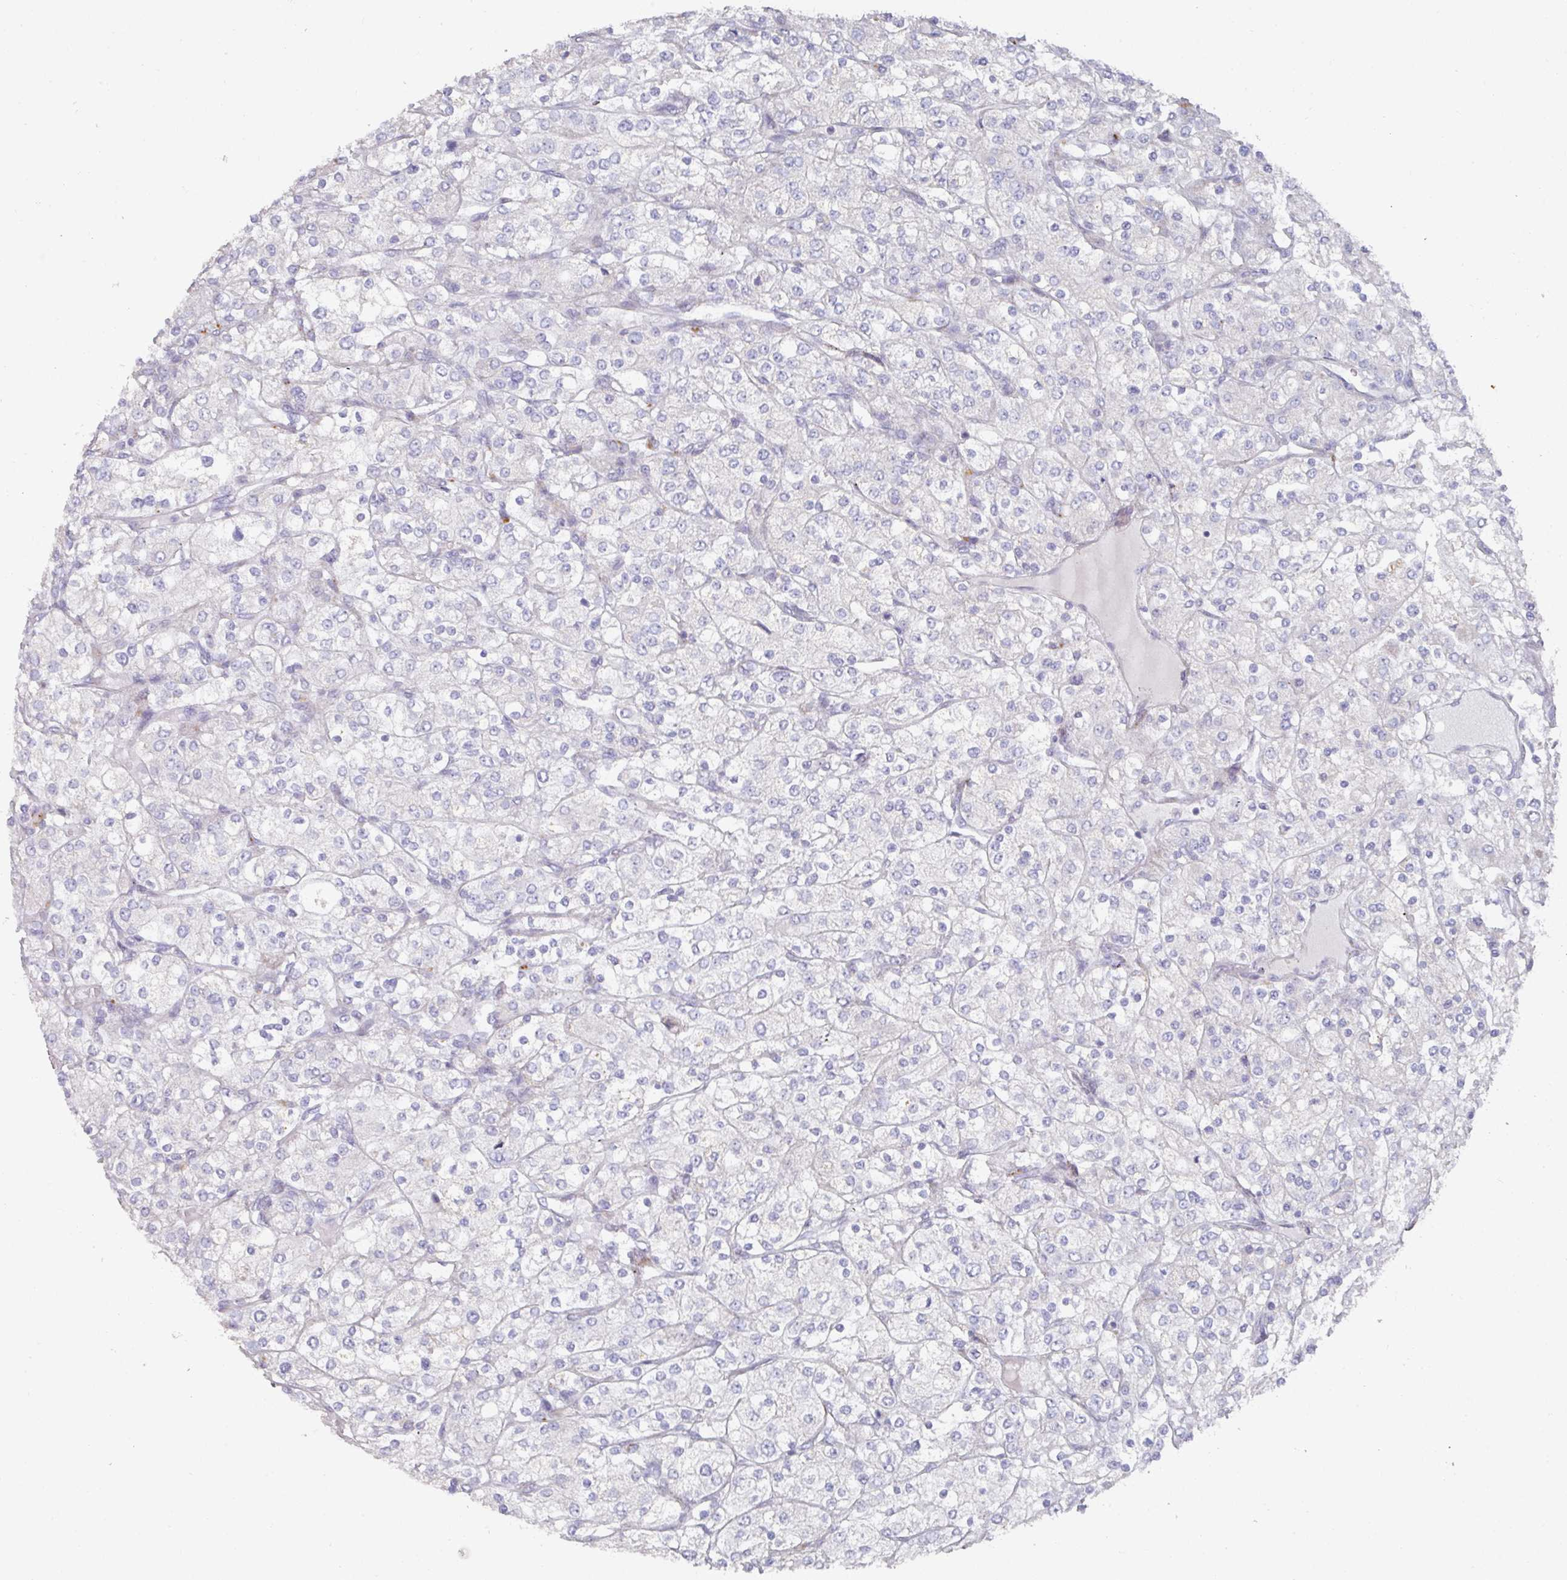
{"staining": {"intensity": "negative", "quantity": "none", "location": "none"}, "tissue": "renal cancer", "cell_type": "Tumor cells", "image_type": "cancer", "snomed": [{"axis": "morphology", "description": "Adenocarcinoma, NOS"}, {"axis": "topography", "description": "Kidney"}], "caption": "This is an immunohistochemistry (IHC) photomicrograph of renal cancer. There is no expression in tumor cells.", "gene": "NT5C1A", "patient": {"sex": "male", "age": 80}}